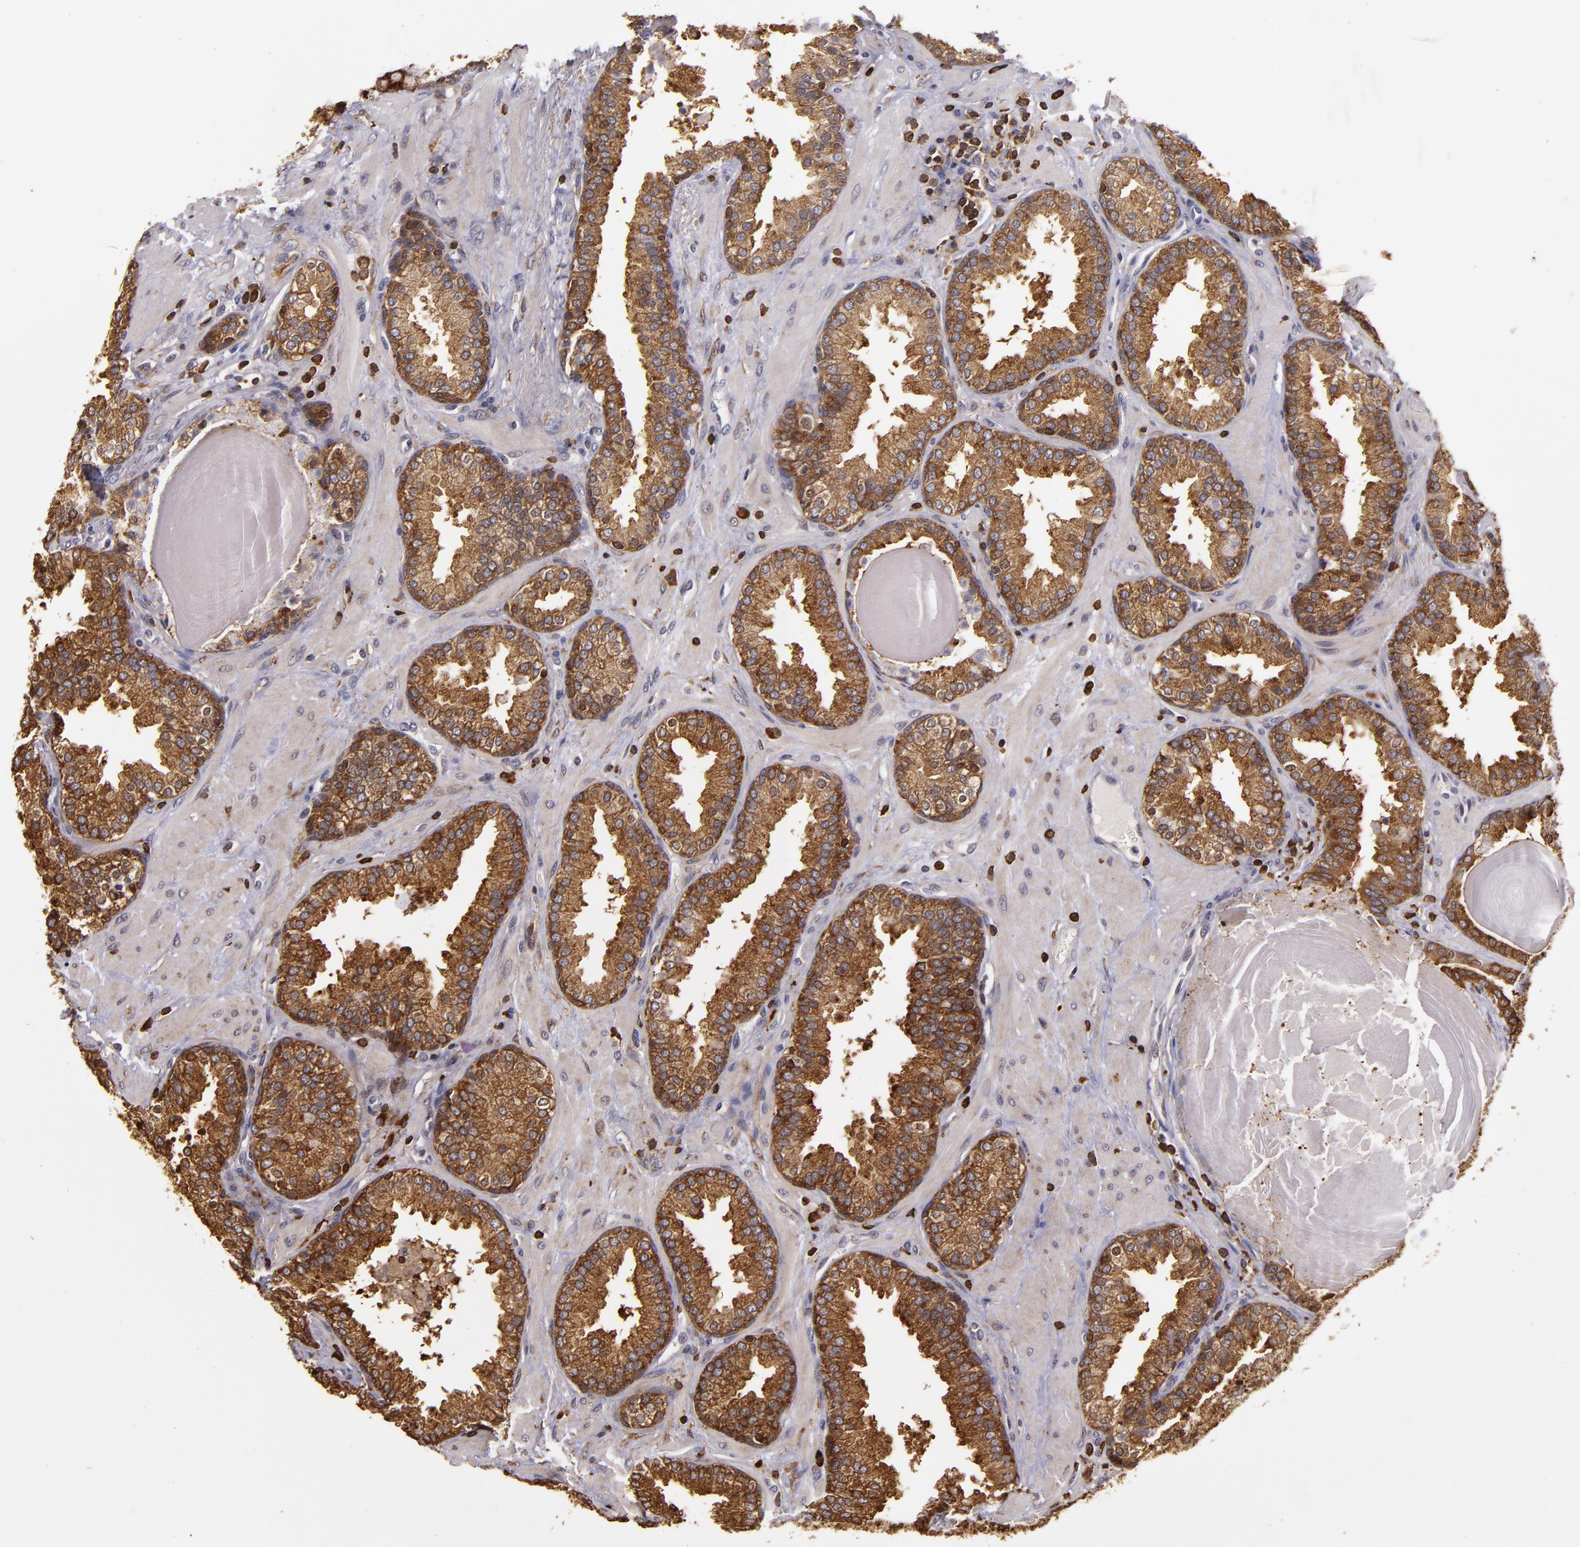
{"staining": {"intensity": "strong", "quantity": ">75%", "location": "cytoplasmic/membranous"}, "tissue": "prostate", "cell_type": "Glandular cells", "image_type": "normal", "snomed": [{"axis": "morphology", "description": "Normal tissue, NOS"}, {"axis": "topography", "description": "Prostate"}], "caption": "IHC staining of normal prostate, which displays high levels of strong cytoplasmic/membranous positivity in approximately >75% of glandular cells indicating strong cytoplasmic/membranous protein staining. The staining was performed using DAB (3,3'-diaminobenzidine) (brown) for protein detection and nuclei were counterstained in hematoxylin (blue).", "gene": "SLC9A3R1", "patient": {"sex": "male", "age": 51}}